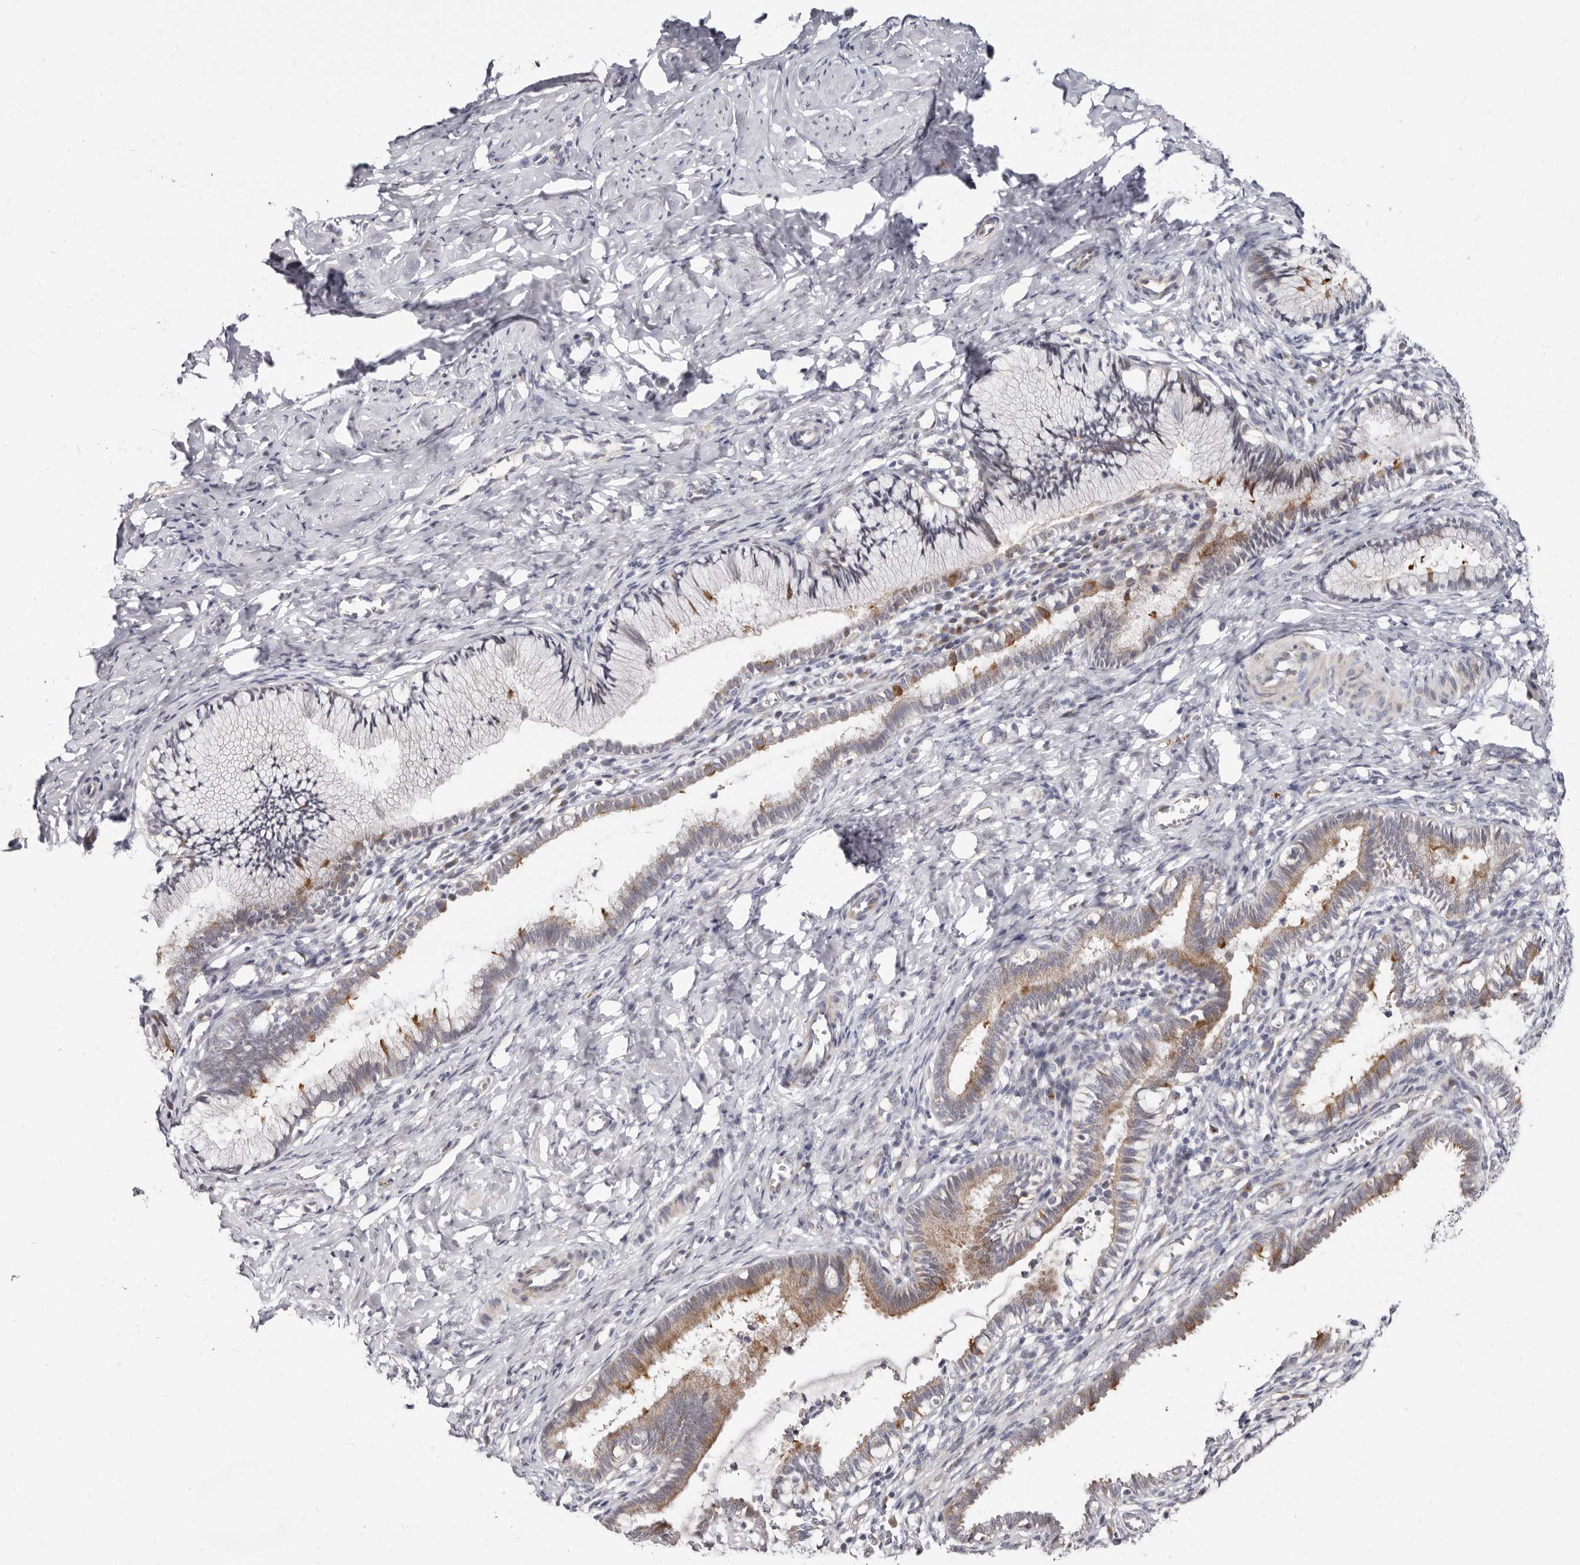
{"staining": {"intensity": "moderate", "quantity": "<25%", "location": "cytoplasmic/membranous"}, "tissue": "cervix", "cell_type": "Glandular cells", "image_type": "normal", "snomed": [{"axis": "morphology", "description": "Normal tissue, NOS"}, {"axis": "topography", "description": "Cervix"}], "caption": "Immunohistochemical staining of benign human cervix reveals <25% levels of moderate cytoplasmic/membranous protein positivity in about <25% of glandular cells. (DAB (3,3'-diaminobenzidine) IHC, brown staining for protein, blue staining for nuclei).", "gene": "KLHL4", "patient": {"sex": "female", "age": 27}}